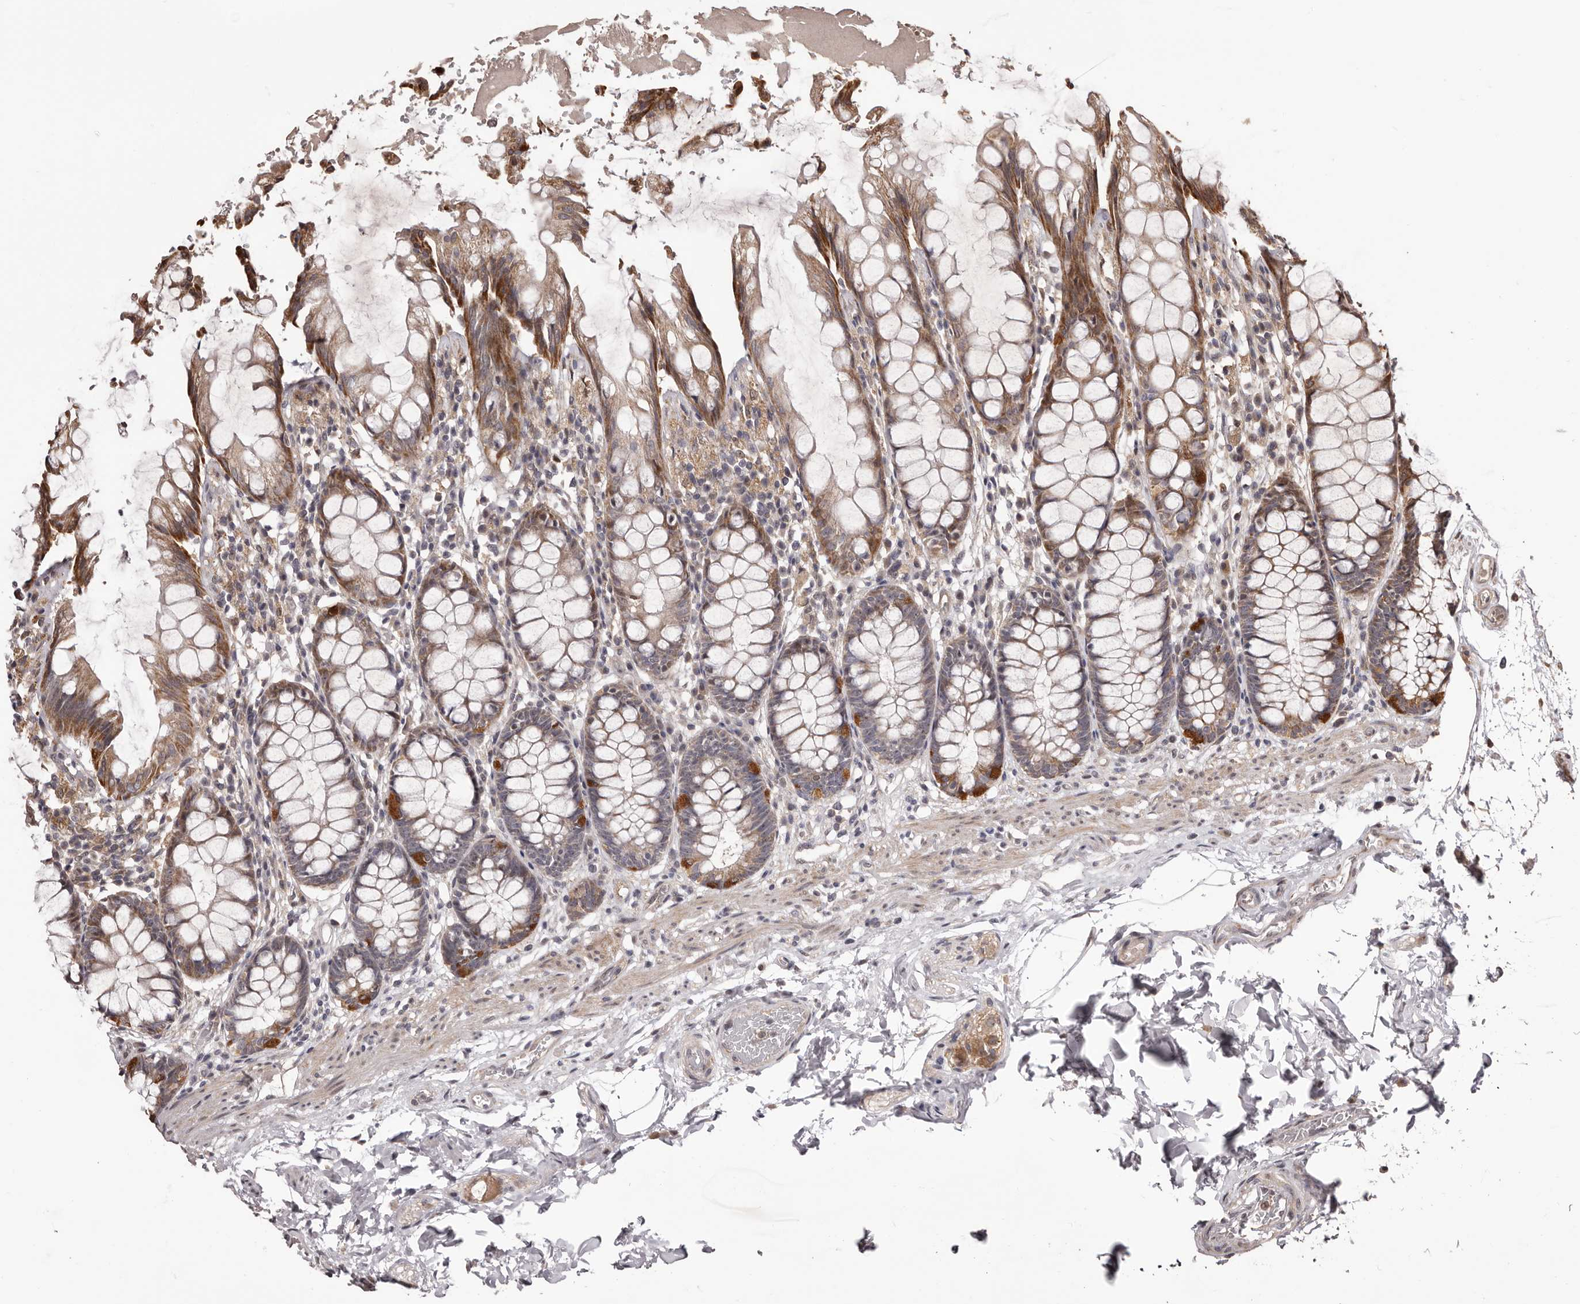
{"staining": {"intensity": "moderate", "quantity": ">75%", "location": "cytoplasmic/membranous"}, "tissue": "rectum", "cell_type": "Glandular cells", "image_type": "normal", "snomed": [{"axis": "morphology", "description": "Normal tissue, NOS"}, {"axis": "topography", "description": "Rectum"}], "caption": "Protein expression analysis of unremarkable human rectum reveals moderate cytoplasmic/membranous staining in about >75% of glandular cells.", "gene": "ZCCHC7", "patient": {"sex": "male", "age": 64}}